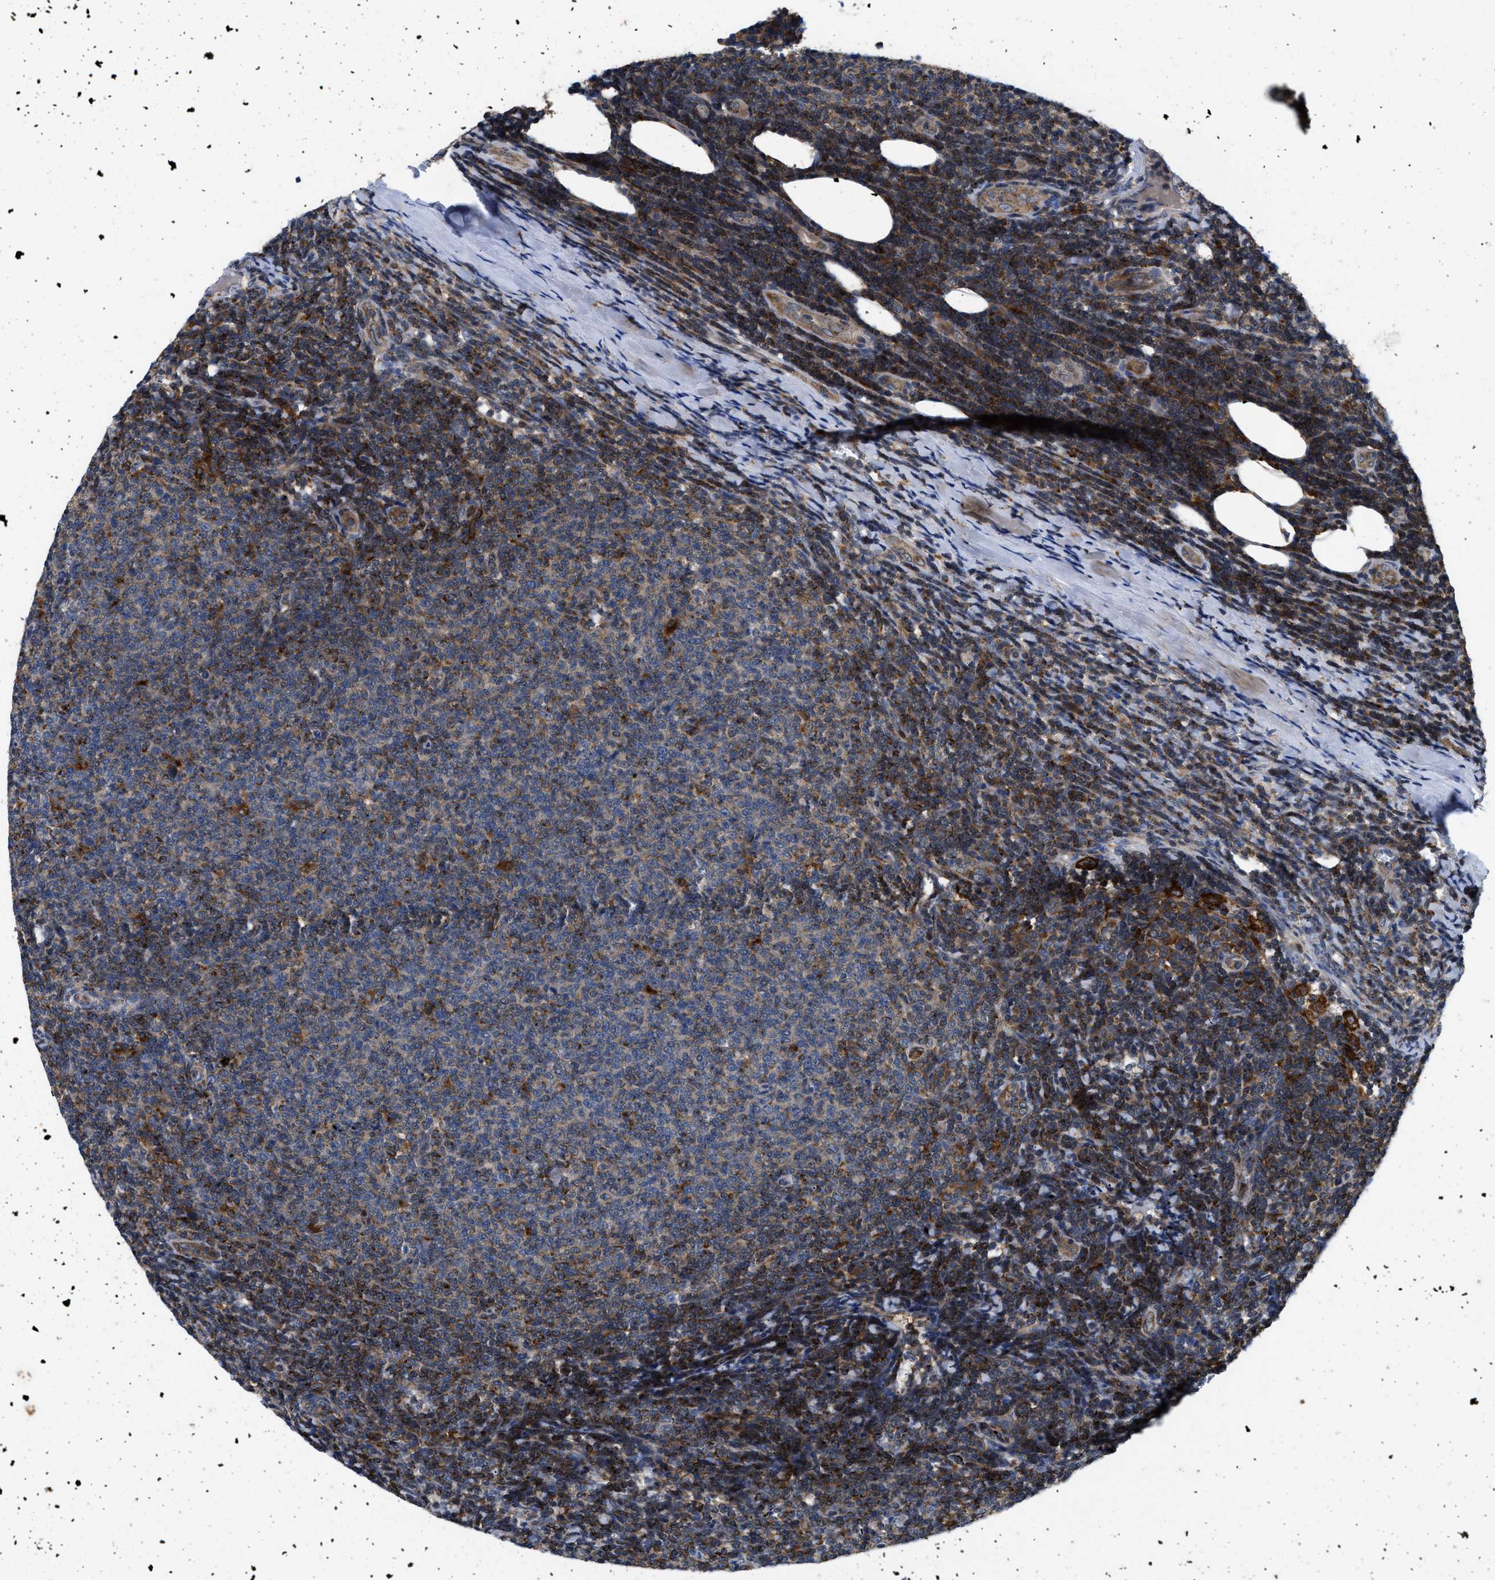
{"staining": {"intensity": "moderate", "quantity": "25%-75%", "location": "cytoplasmic/membranous"}, "tissue": "lymphoma", "cell_type": "Tumor cells", "image_type": "cancer", "snomed": [{"axis": "morphology", "description": "Malignant lymphoma, non-Hodgkin's type, Low grade"}, {"axis": "topography", "description": "Lymph node"}], "caption": "Protein expression analysis of malignant lymphoma, non-Hodgkin's type (low-grade) displays moderate cytoplasmic/membranous positivity in about 25%-75% of tumor cells.", "gene": "ENPP4", "patient": {"sex": "male", "age": 66}}